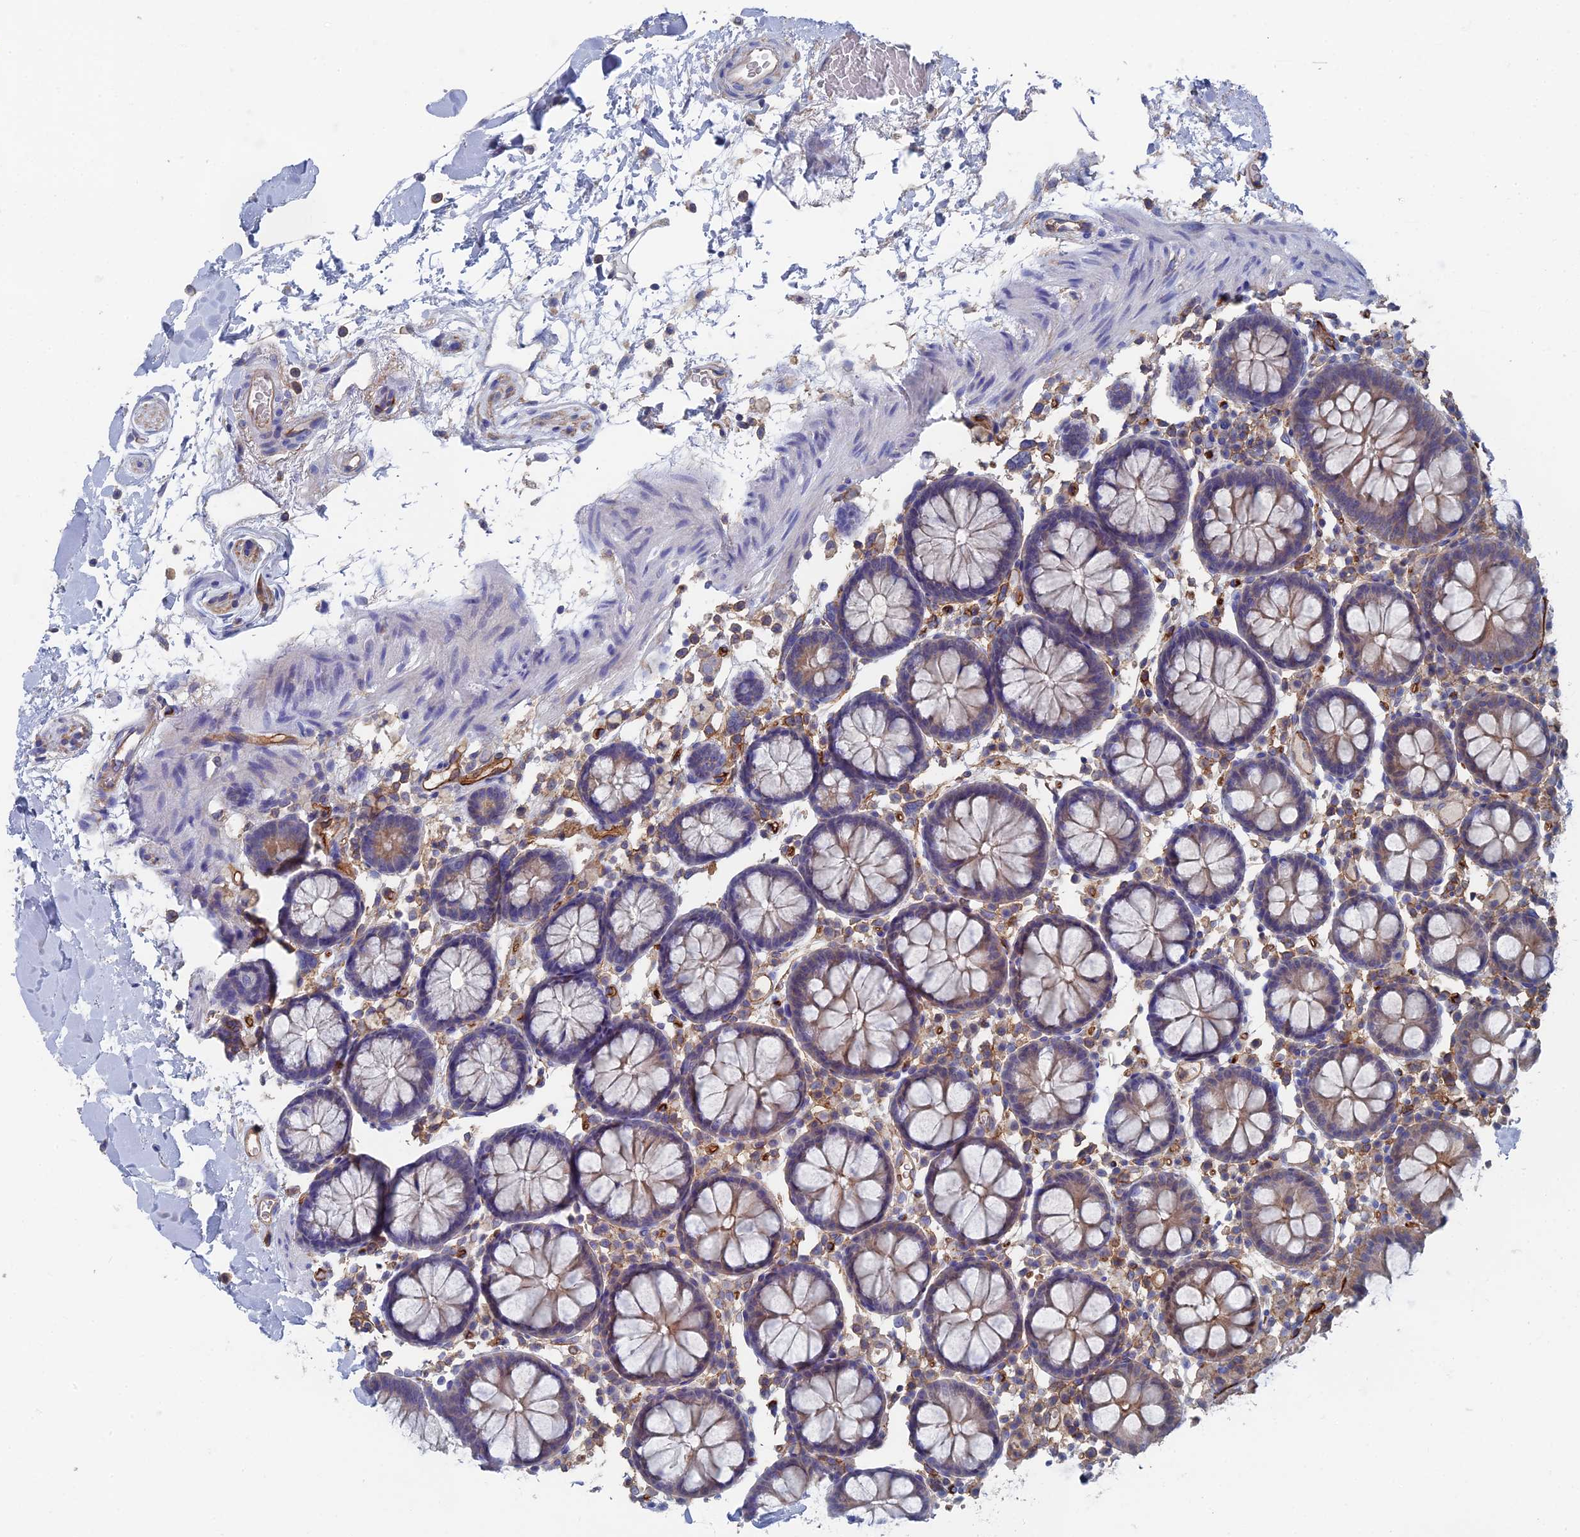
{"staining": {"intensity": "moderate", "quantity": "25%-75%", "location": "cytoplasmic/membranous"}, "tissue": "colon", "cell_type": "Endothelial cells", "image_type": "normal", "snomed": [{"axis": "morphology", "description": "Normal tissue, NOS"}, {"axis": "topography", "description": "Colon"}], "caption": "Approximately 25%-75% of endothelial cells in unremarkable colon display moderate cytoplasmic/membranous protein staining as visualized by brown immunohistochemical staining.", "gene": "SNX11", "patient": {"sex": "male", "age": 75}}